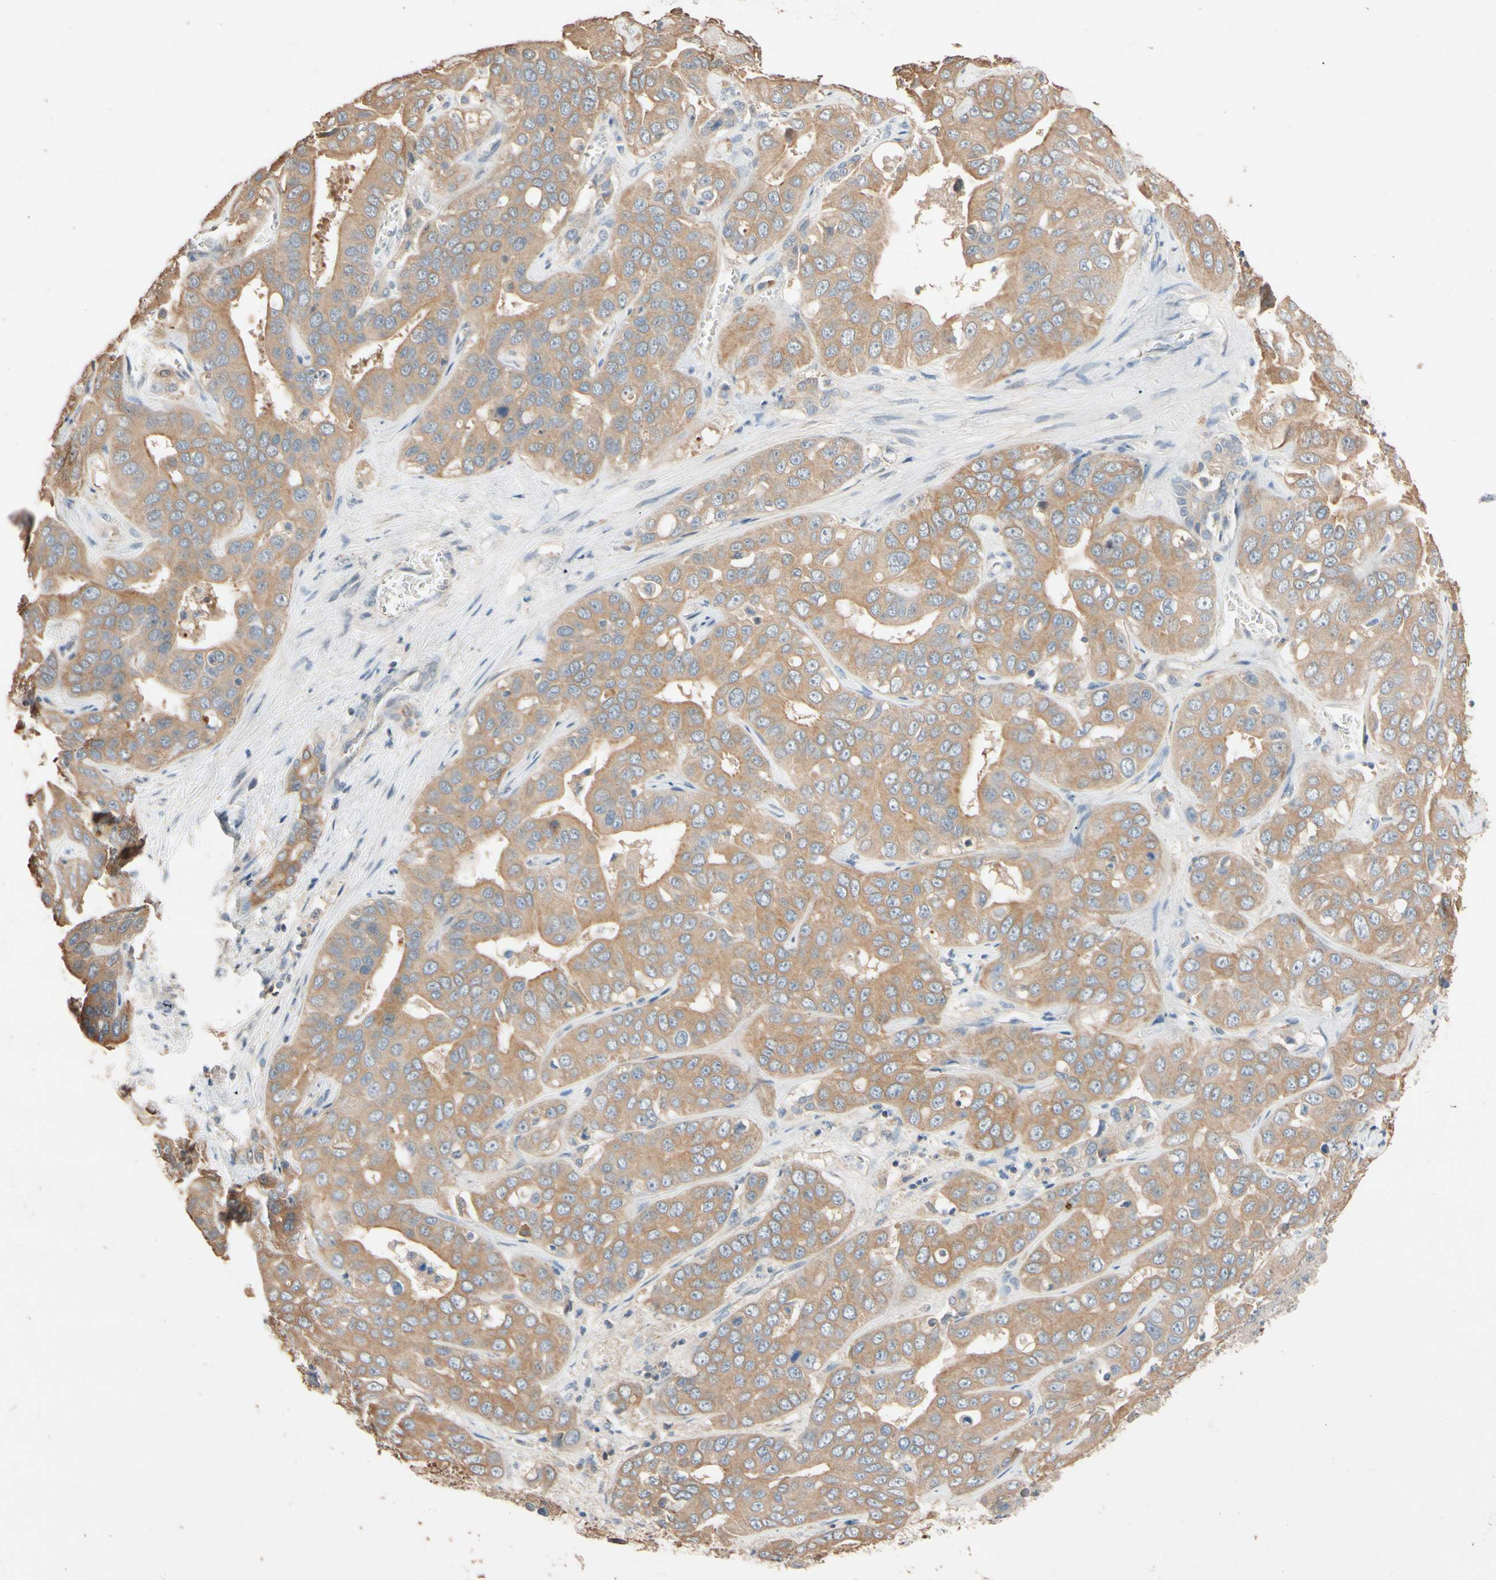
{"staining": {"intensity": "moderate", "quantity": ">75%", "location": "cytoplasmic/membranous"}, "tissue": "liver cancer", "cell_type": "Tumor cells", "image_type": "cancer", "snomed": [{"axis": "morphology", "description": "Cholangiocarcinoma"}, {"axis": "topography", "description": "Liver"}], "caption": "About >75% of tumor cells in cholangiocarcinoma (liver) reveal moderate cytoplasmic/membranous protein staining as visualized by brown immunohistochemical staining.", "gene": "MAP3K7", "patient": {"sex": "female", "age": 52}}